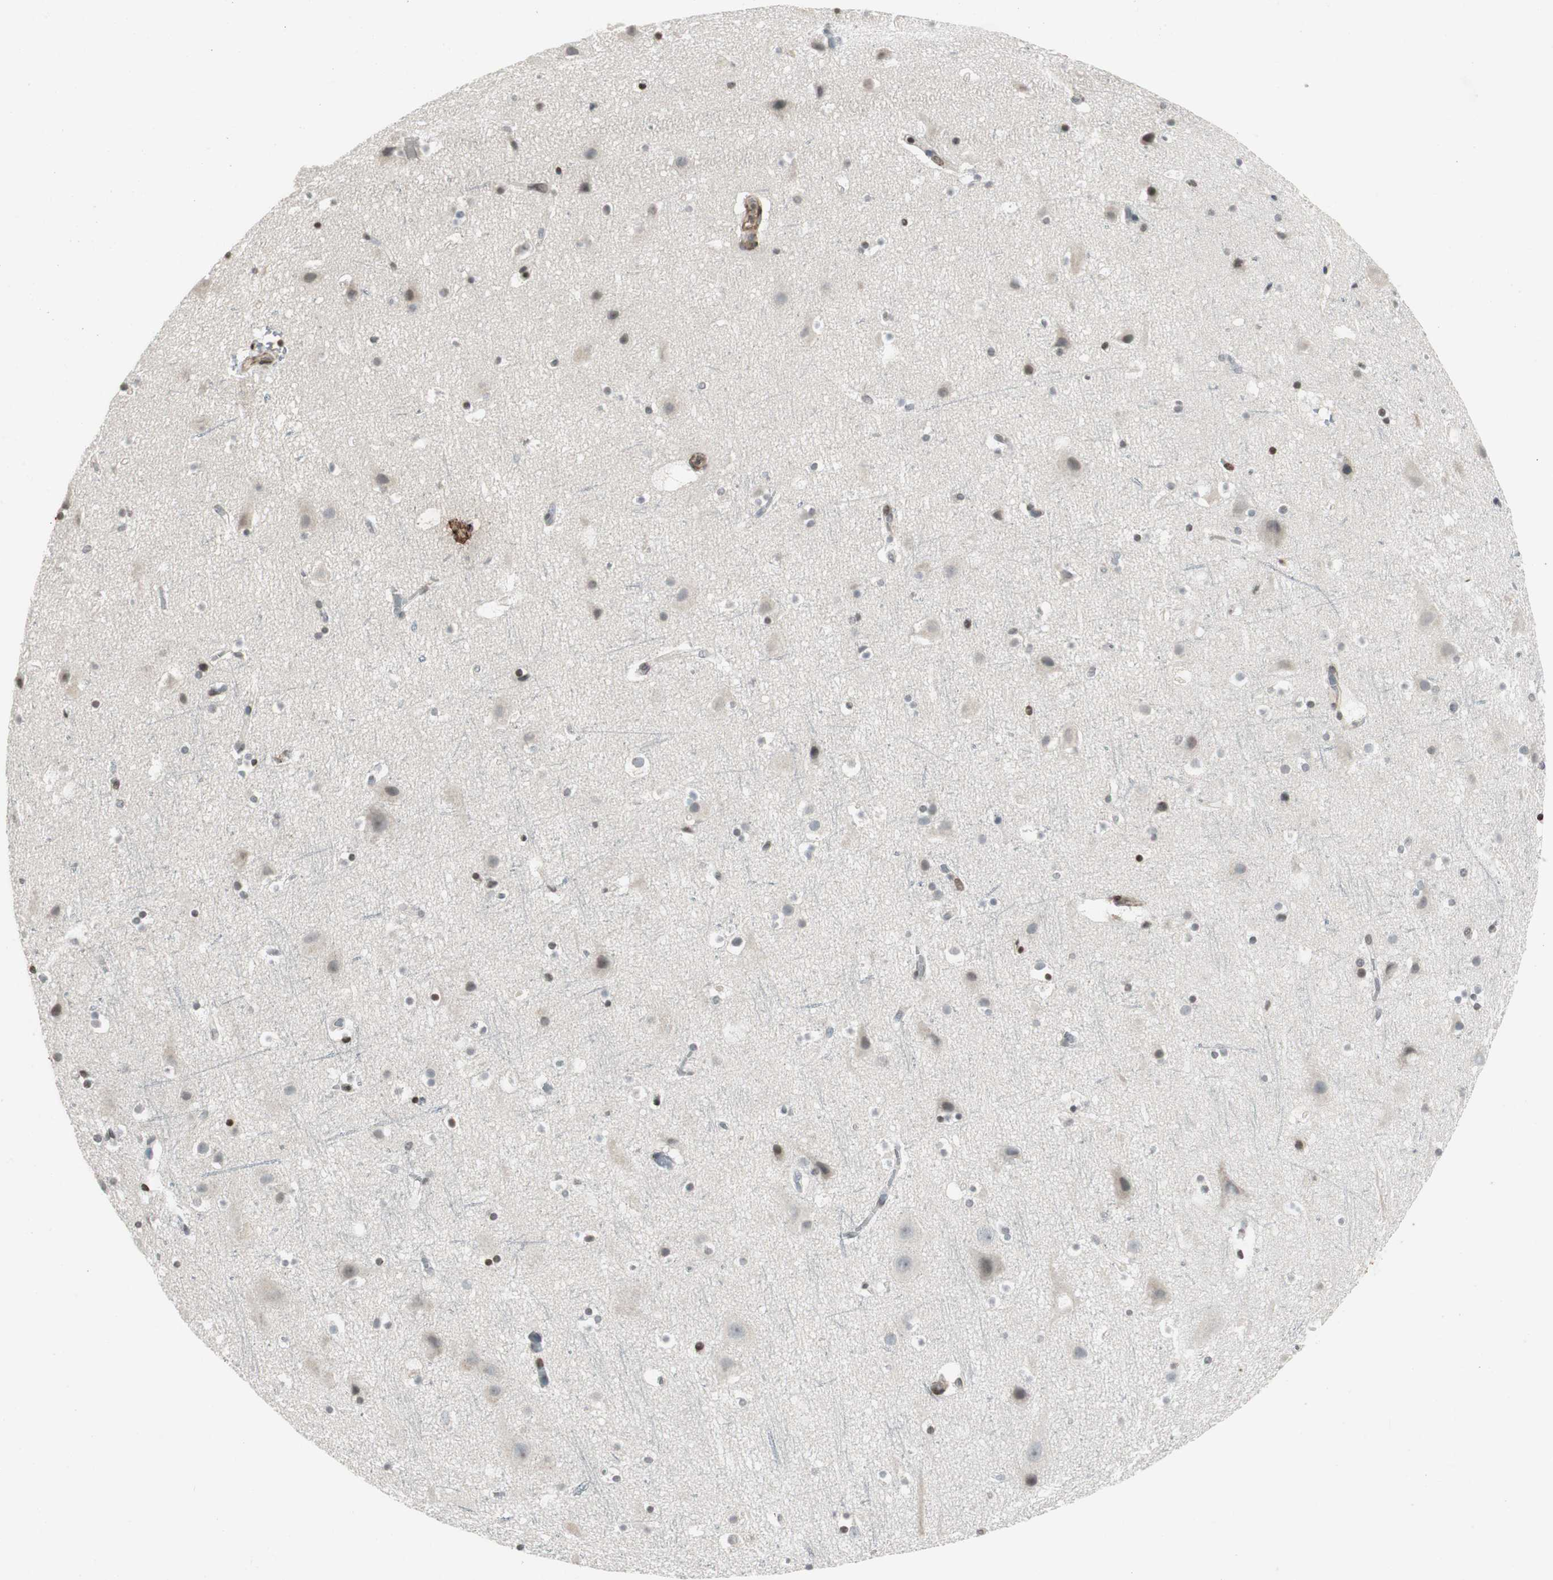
{"staining": {"intensity": "weak", "quantity": ">75%", "location": "cytoplasmic/membranous"}, "tissue": "cerebral cortex", "cell_type": "Endothelial cells", "image_type": "normal", "snomed": [{"axis": "morphology", "description": "Normal tissue, NOS"}, {"axis": "topography", "description": "Cerebral cortex"}], "caption": "Approximately >75% of endothelial cells in benign cerebral cortex demonstrate weak cytoplasmic/membranous protein expression as visualized by brown immunohistochemical staining.", "gene": "PRKG1", "patient": {"sex": "male", "age": 45}}